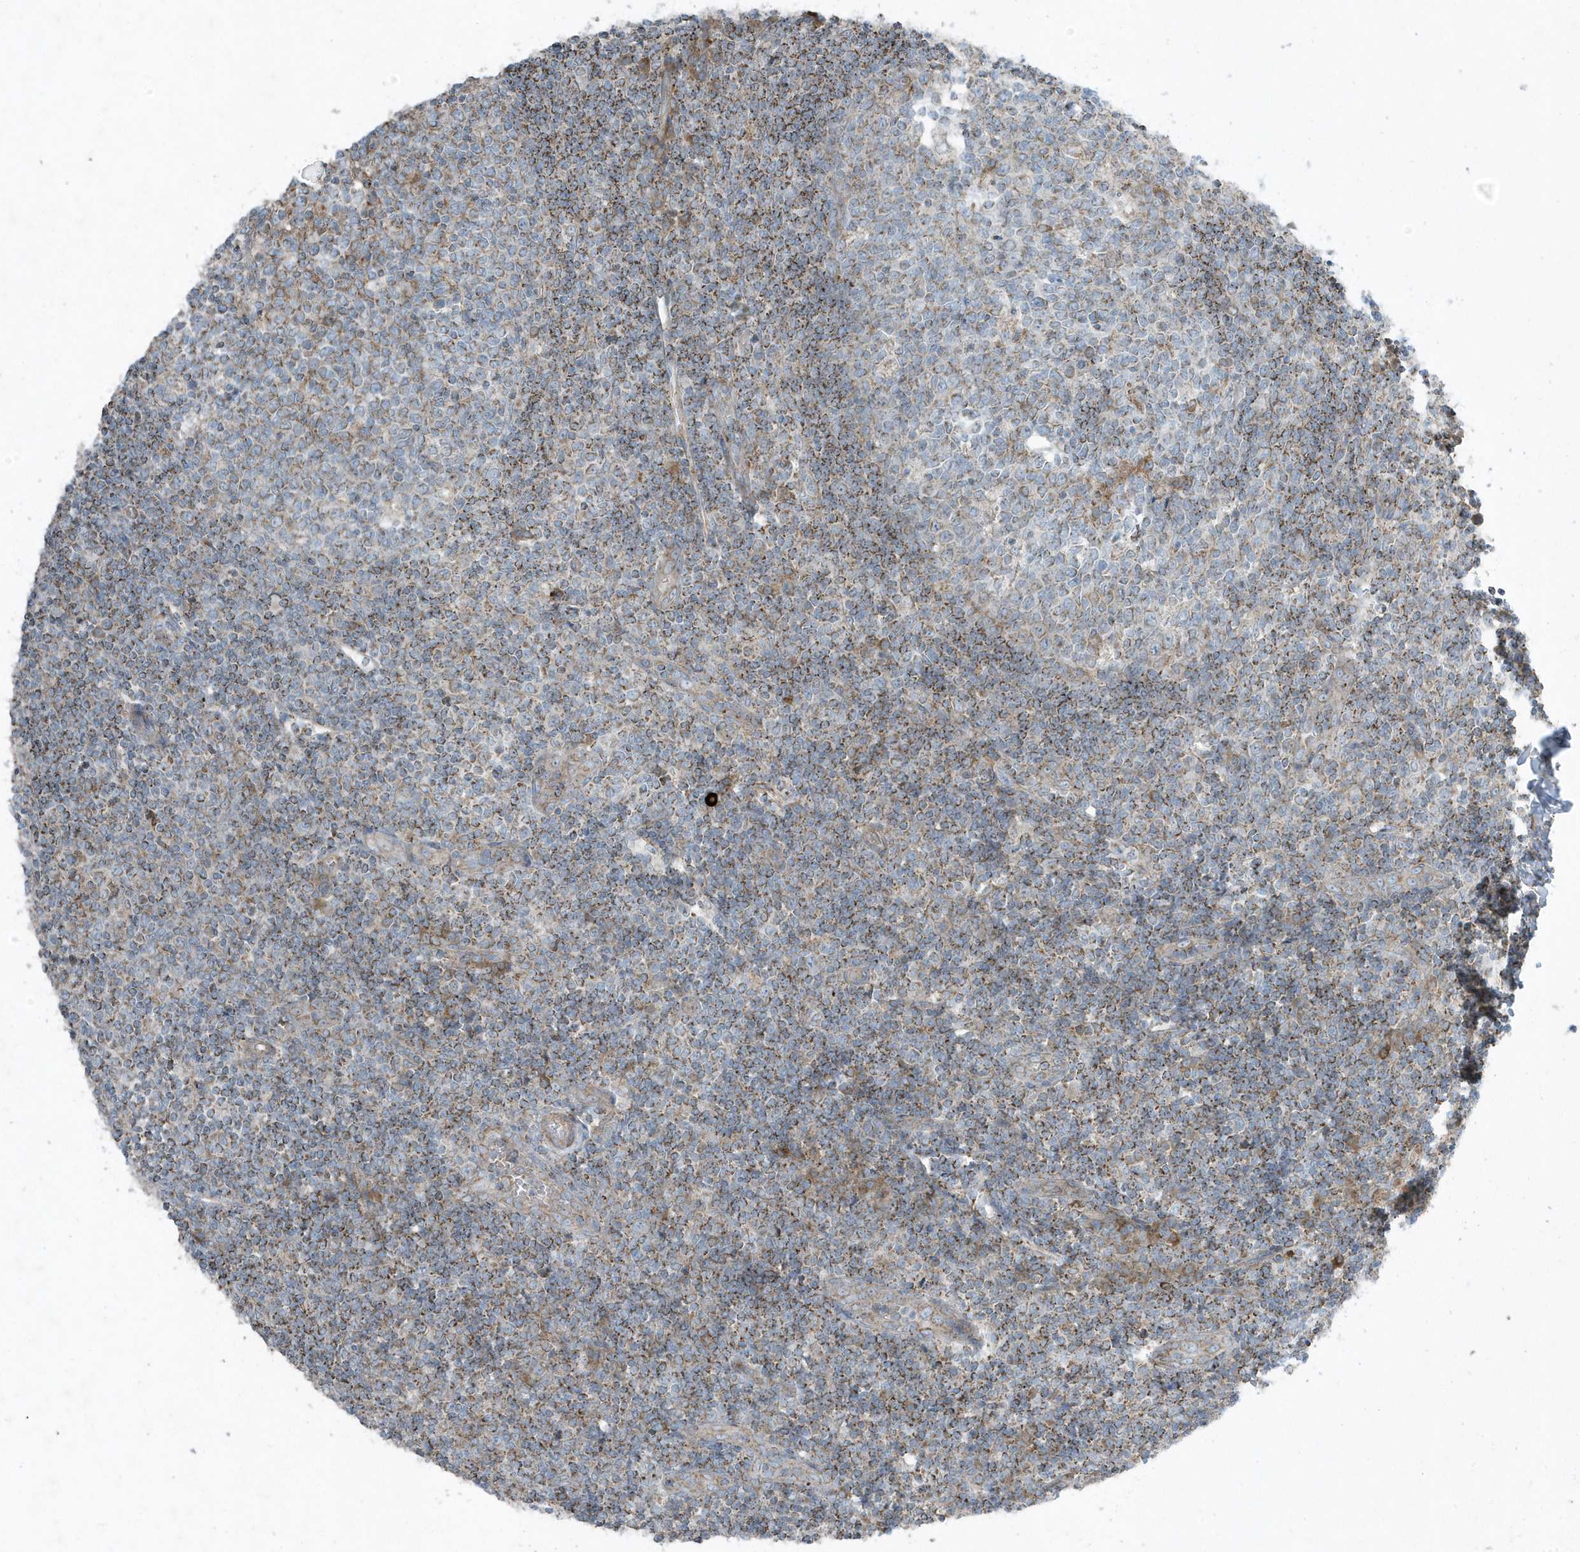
{"staining": {"intensity": "moderate", "quantity": "<25%", "location": "cytoplasmic/membranous"}, "tissue": "tonsil", "cell_type": "Germinal center cells", "image_type": "normal", "snomed": [{"axis": "morphology", "description": "Normal tissue, NOS"}, {"axis": "topography", "description": "Tonsil"}], "caption": "Immunohistochemical staining of normal tonsil shows low levels of moderate cytoplasmic/membranous staining in approximately <25% of germinal center cells.", "gene": "SLC38A2", "patient": {"sex": "female", "age": 19}}